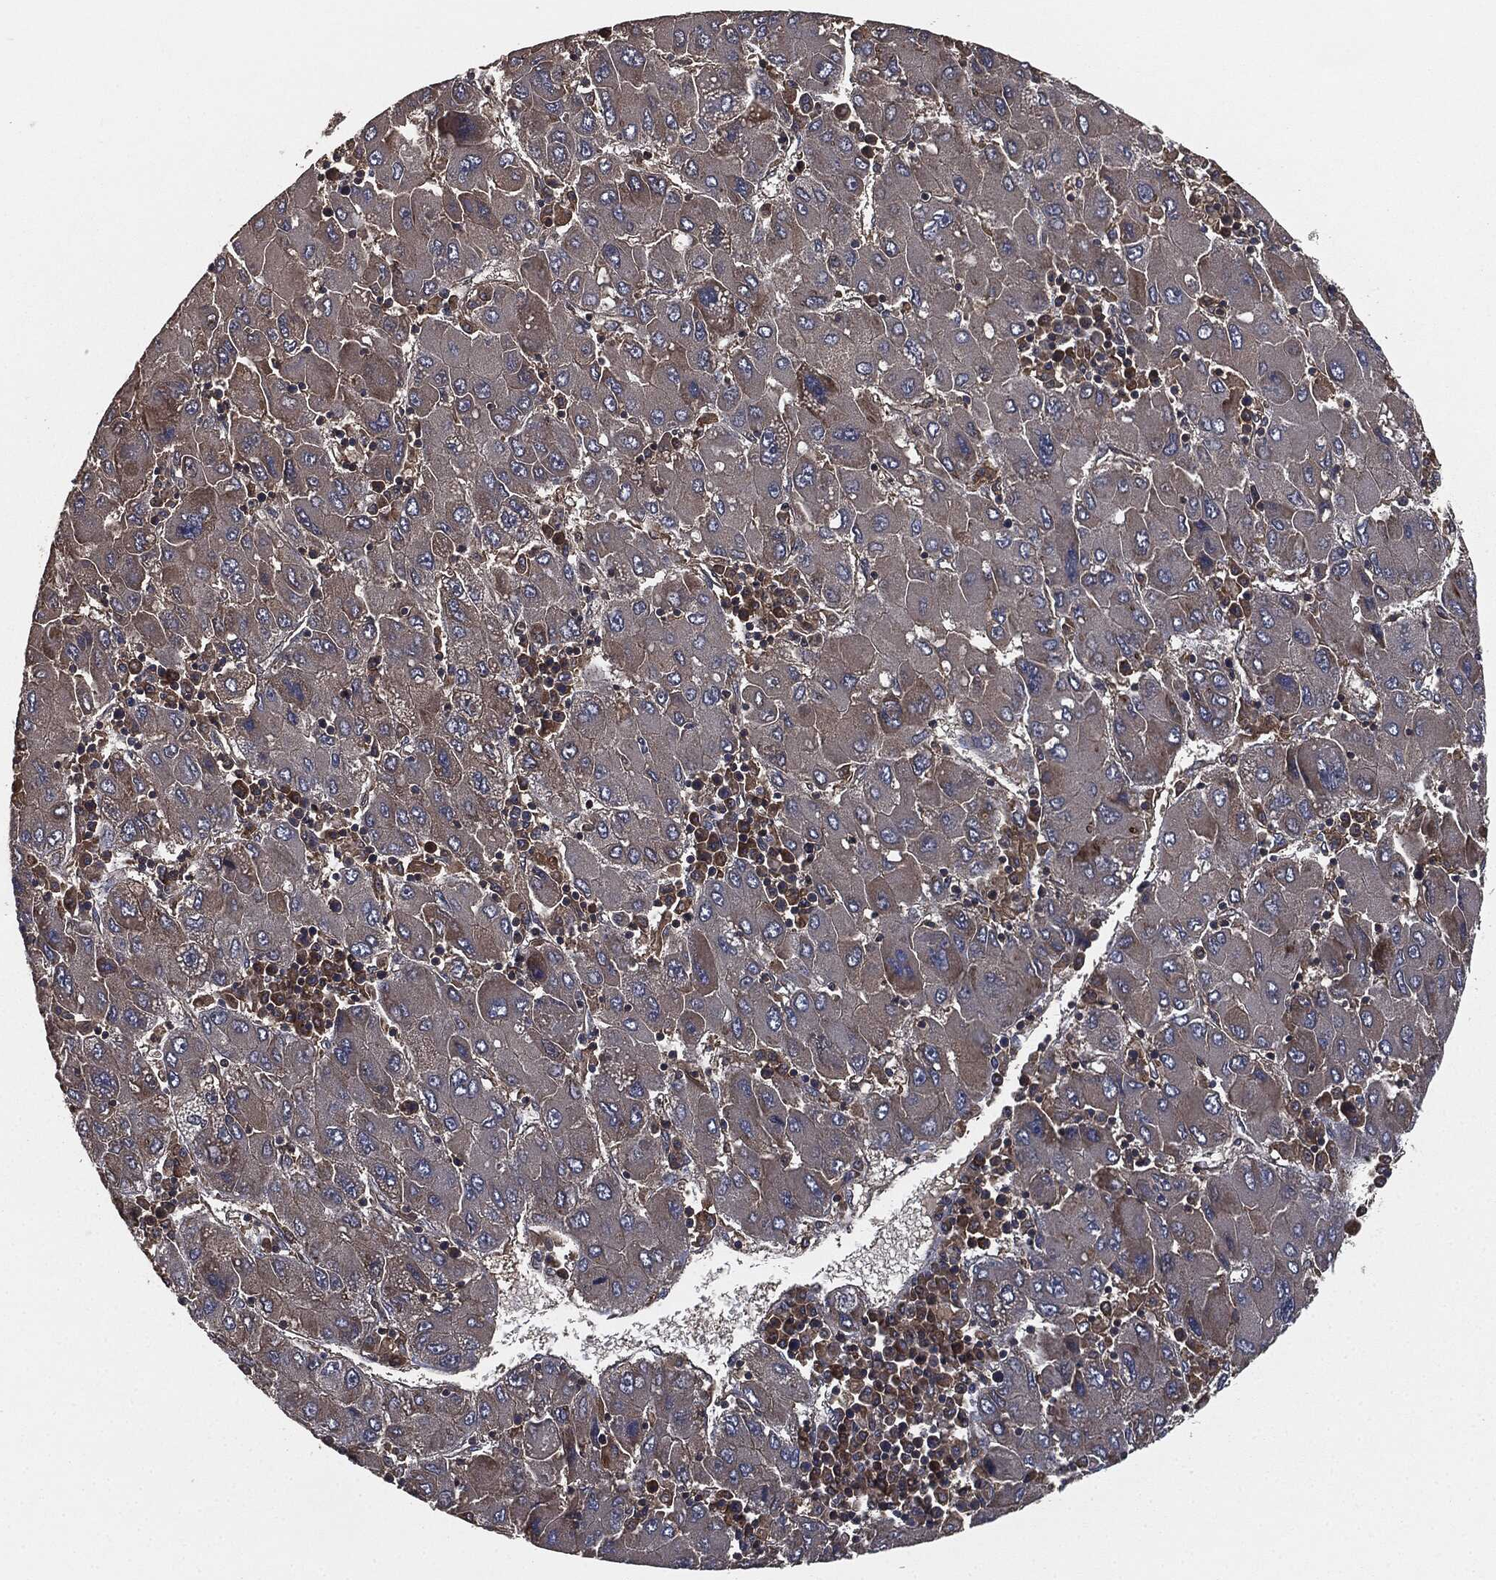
{"staining": {"intensity": "negative", "quantity": "none", "location": "none"}, "tissue": "liver cancer", "cell_type": "Tumor cells", "image_type": "cancer", "snomed": [{"axis": "morphology", "description": "Carcinoma, Hepatocellular, NOS"}, {"axis": "topography", "description": "Liver"}], "caption": "IHC of human liver hepatocellular carcinoma reveals no staining in tumor cells.", "gene": "ERBIN", "patient": {"sex": "male", "age": 75}}